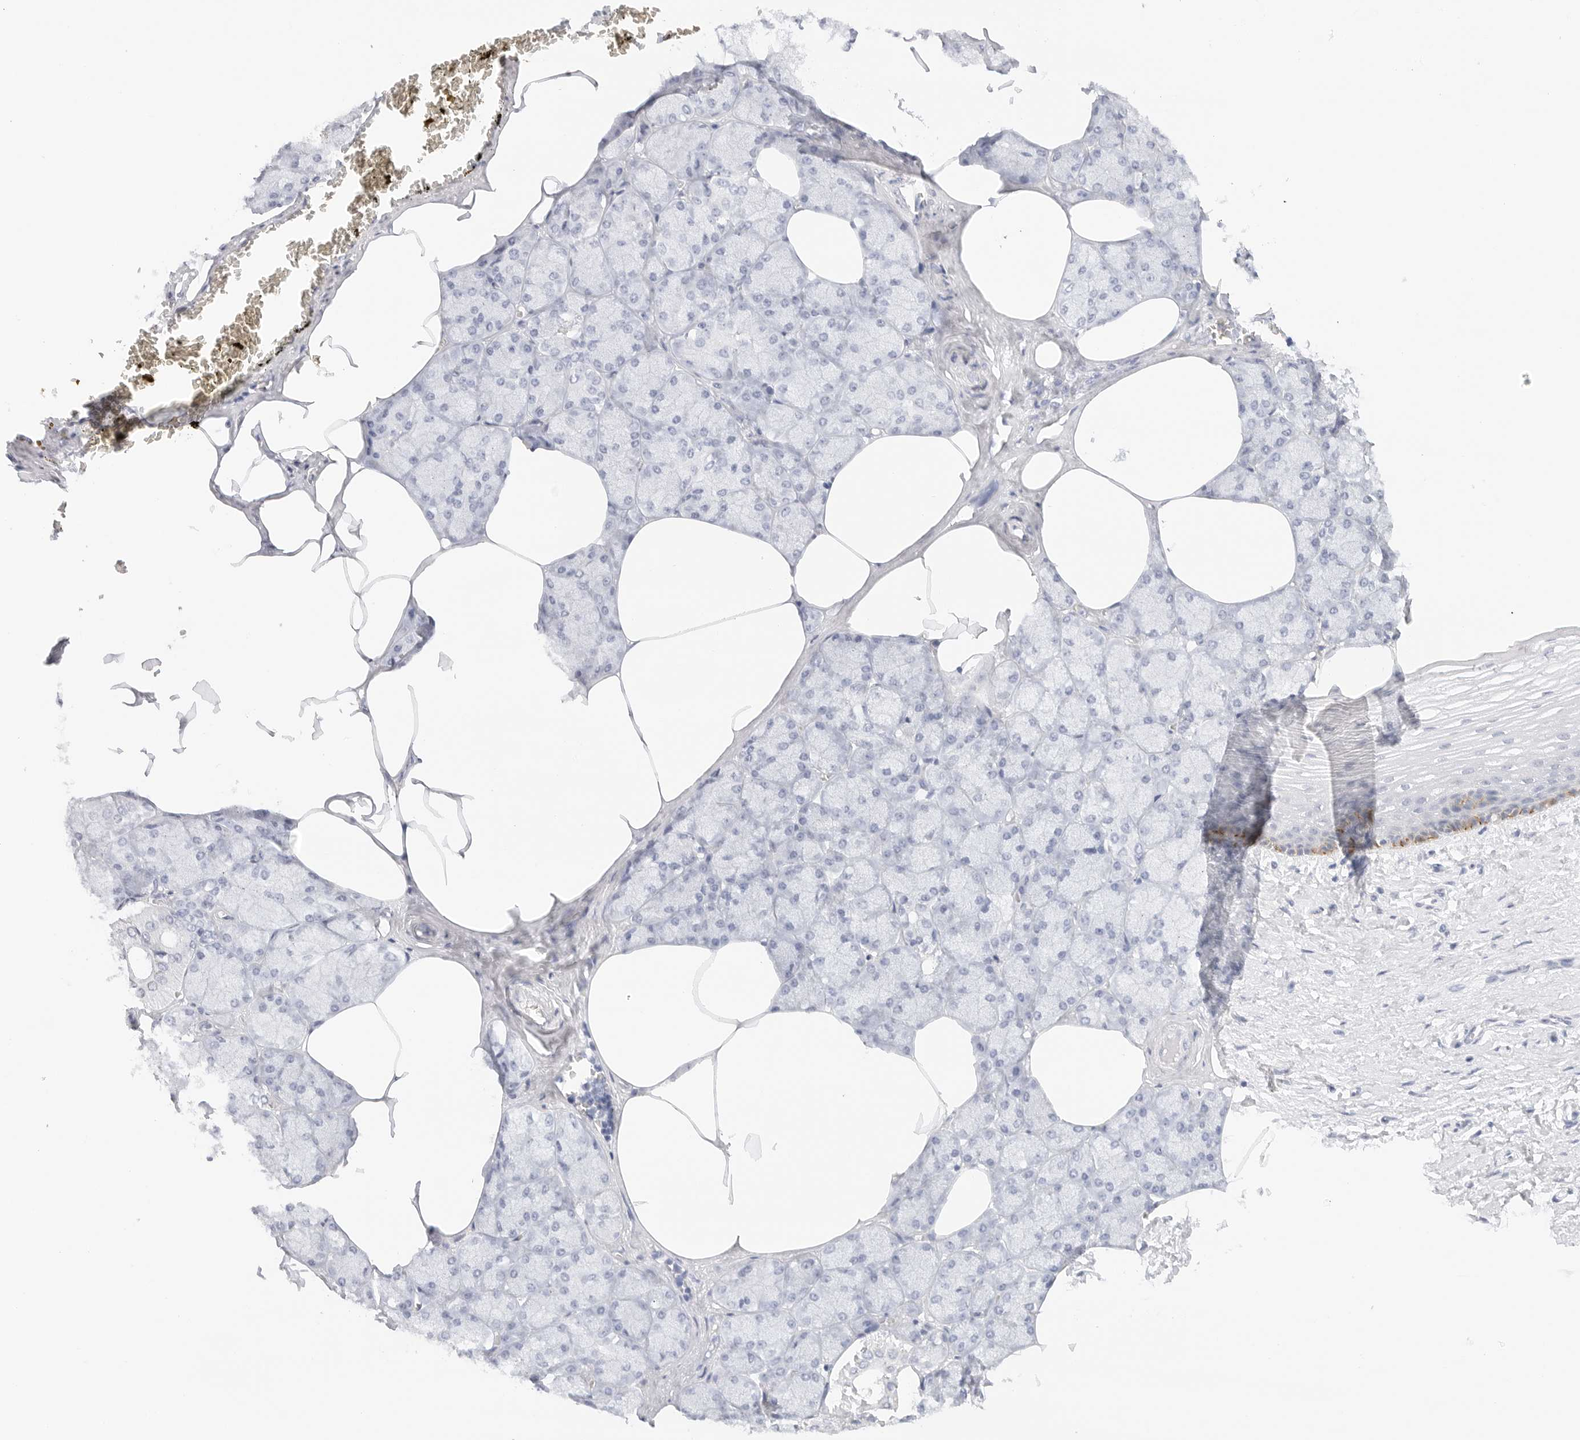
{"staining": {"intensity": "negative", "quantity": "none", "location": "none"}, "tissue": "salivary gland", "cell_type": "Glandular cells", "image_type": "normal", "snomed": [{"axis": "morphology", "description": "Normal tissue, NOS"}, {"axis": "topography", "description": "Salivary gland"}], "caption": "This histopathology image is of benign salivary gland stained with immunohistochemistry (IHC) to label a protein in brown with the nuclei are counter-stained blue. There is no staining in glandular cells. (Stains: DAB immunohistochemistry with hematoxylin counter stain, Microscopy: brightfield microscopy at high magnification).", "gene": "PCDH19", "patient": {"sex": "male", "age": 62}}